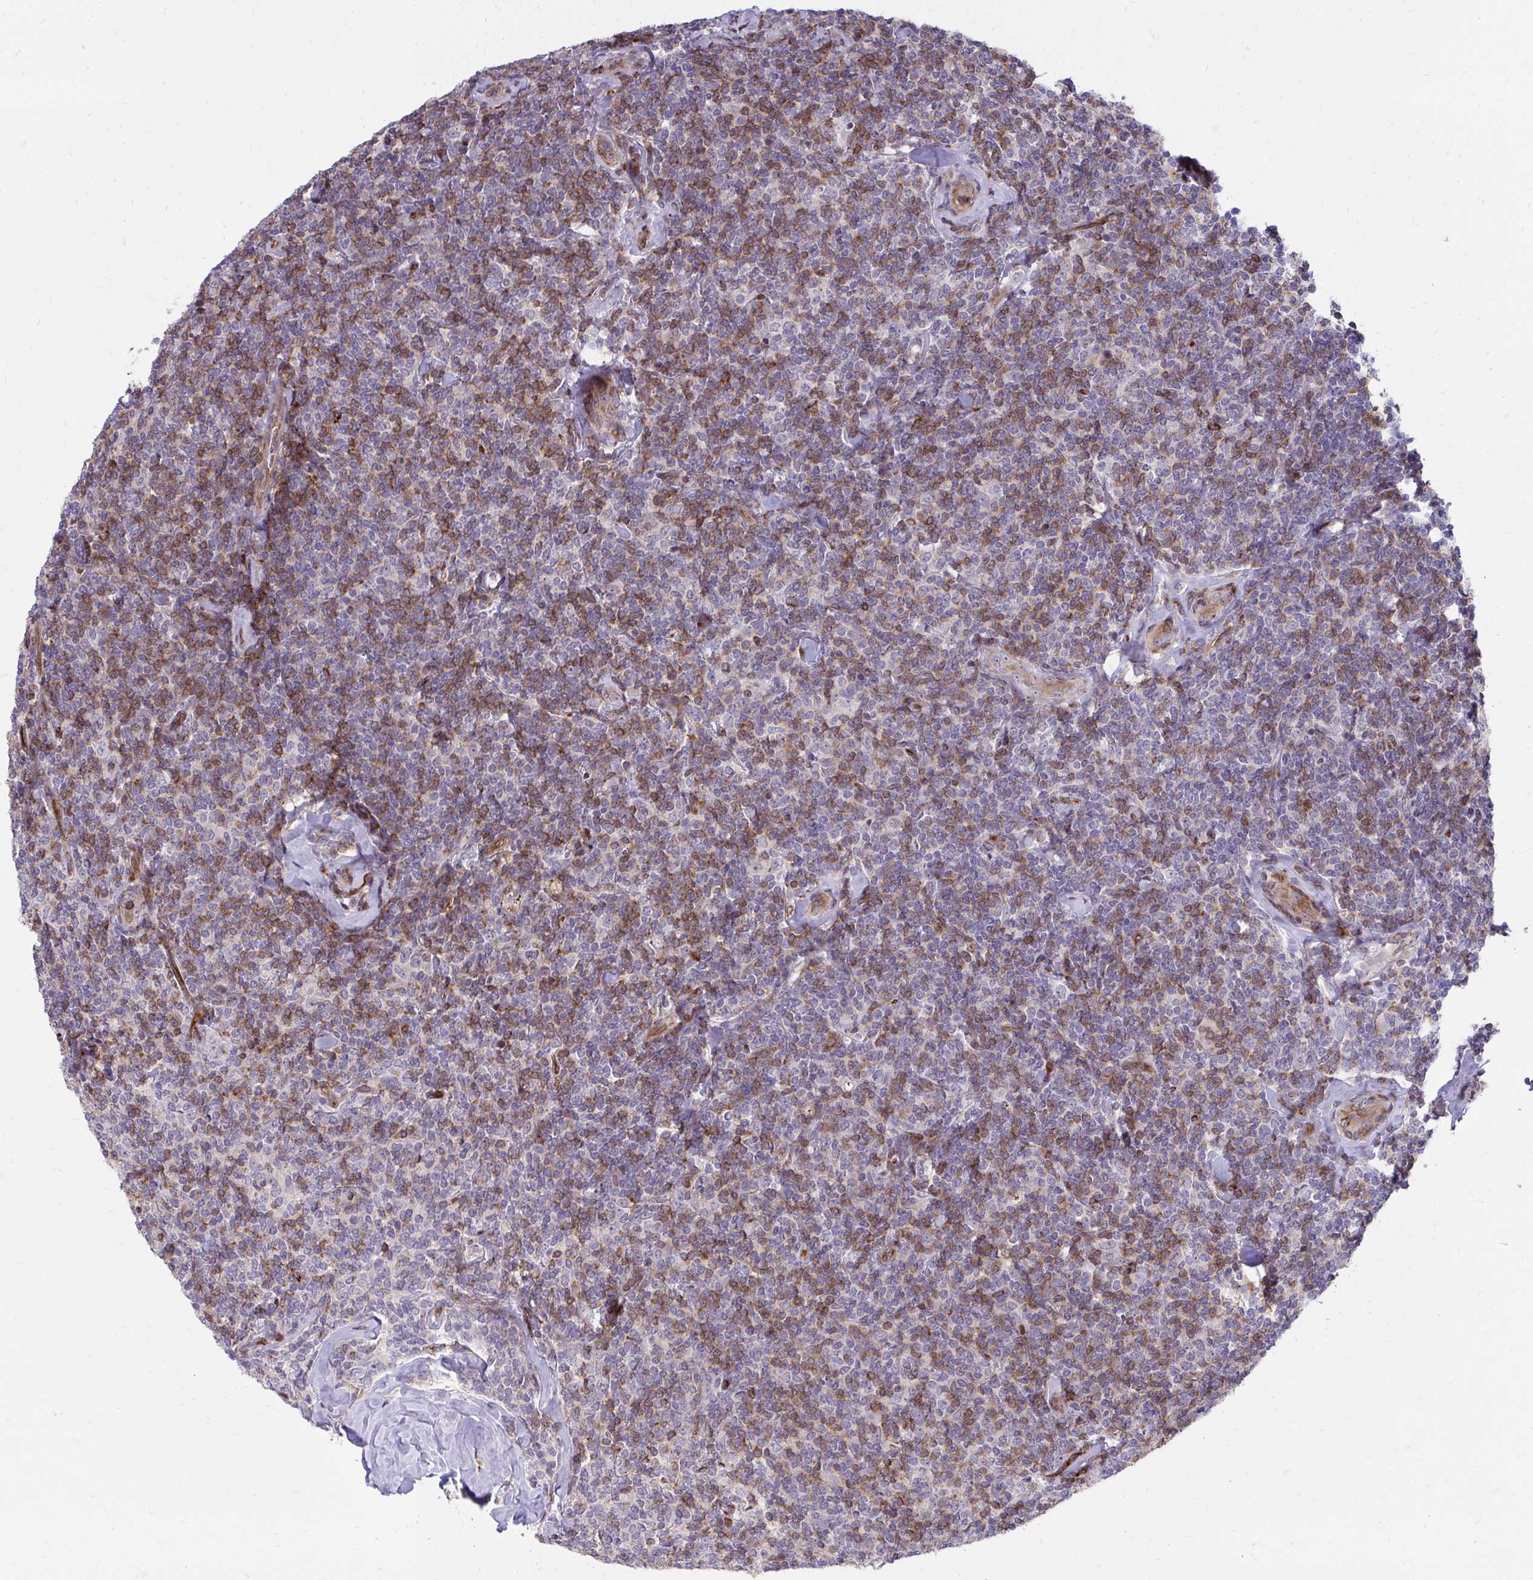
{"staining": {"intensity": "moderate", "quantity": "25%-75%", "location": "cytoplasmic/membranous"}, "tissue": "lymphoma", "cell_type": "Tumor cells", "image_type": "cancer", "snomed": [{"axis": "morphology", "description": "Malignant lymphoma, non-Hodgkin's type, Low grade"}, {"axis": "topography", "description": "Lymph node"}], "caption": "Immunohistochemical staining of low-grade malignant lymphoma, non-Hodgkin's type reveals moderate cytoplasmic/membranous protein expression in about 25%-75% of tumor cells. (DAB = brown stain, brightfield microscopy at high magnification).", "gene": "FOXN3", "patient": {"sex": "female", "age": 56}}